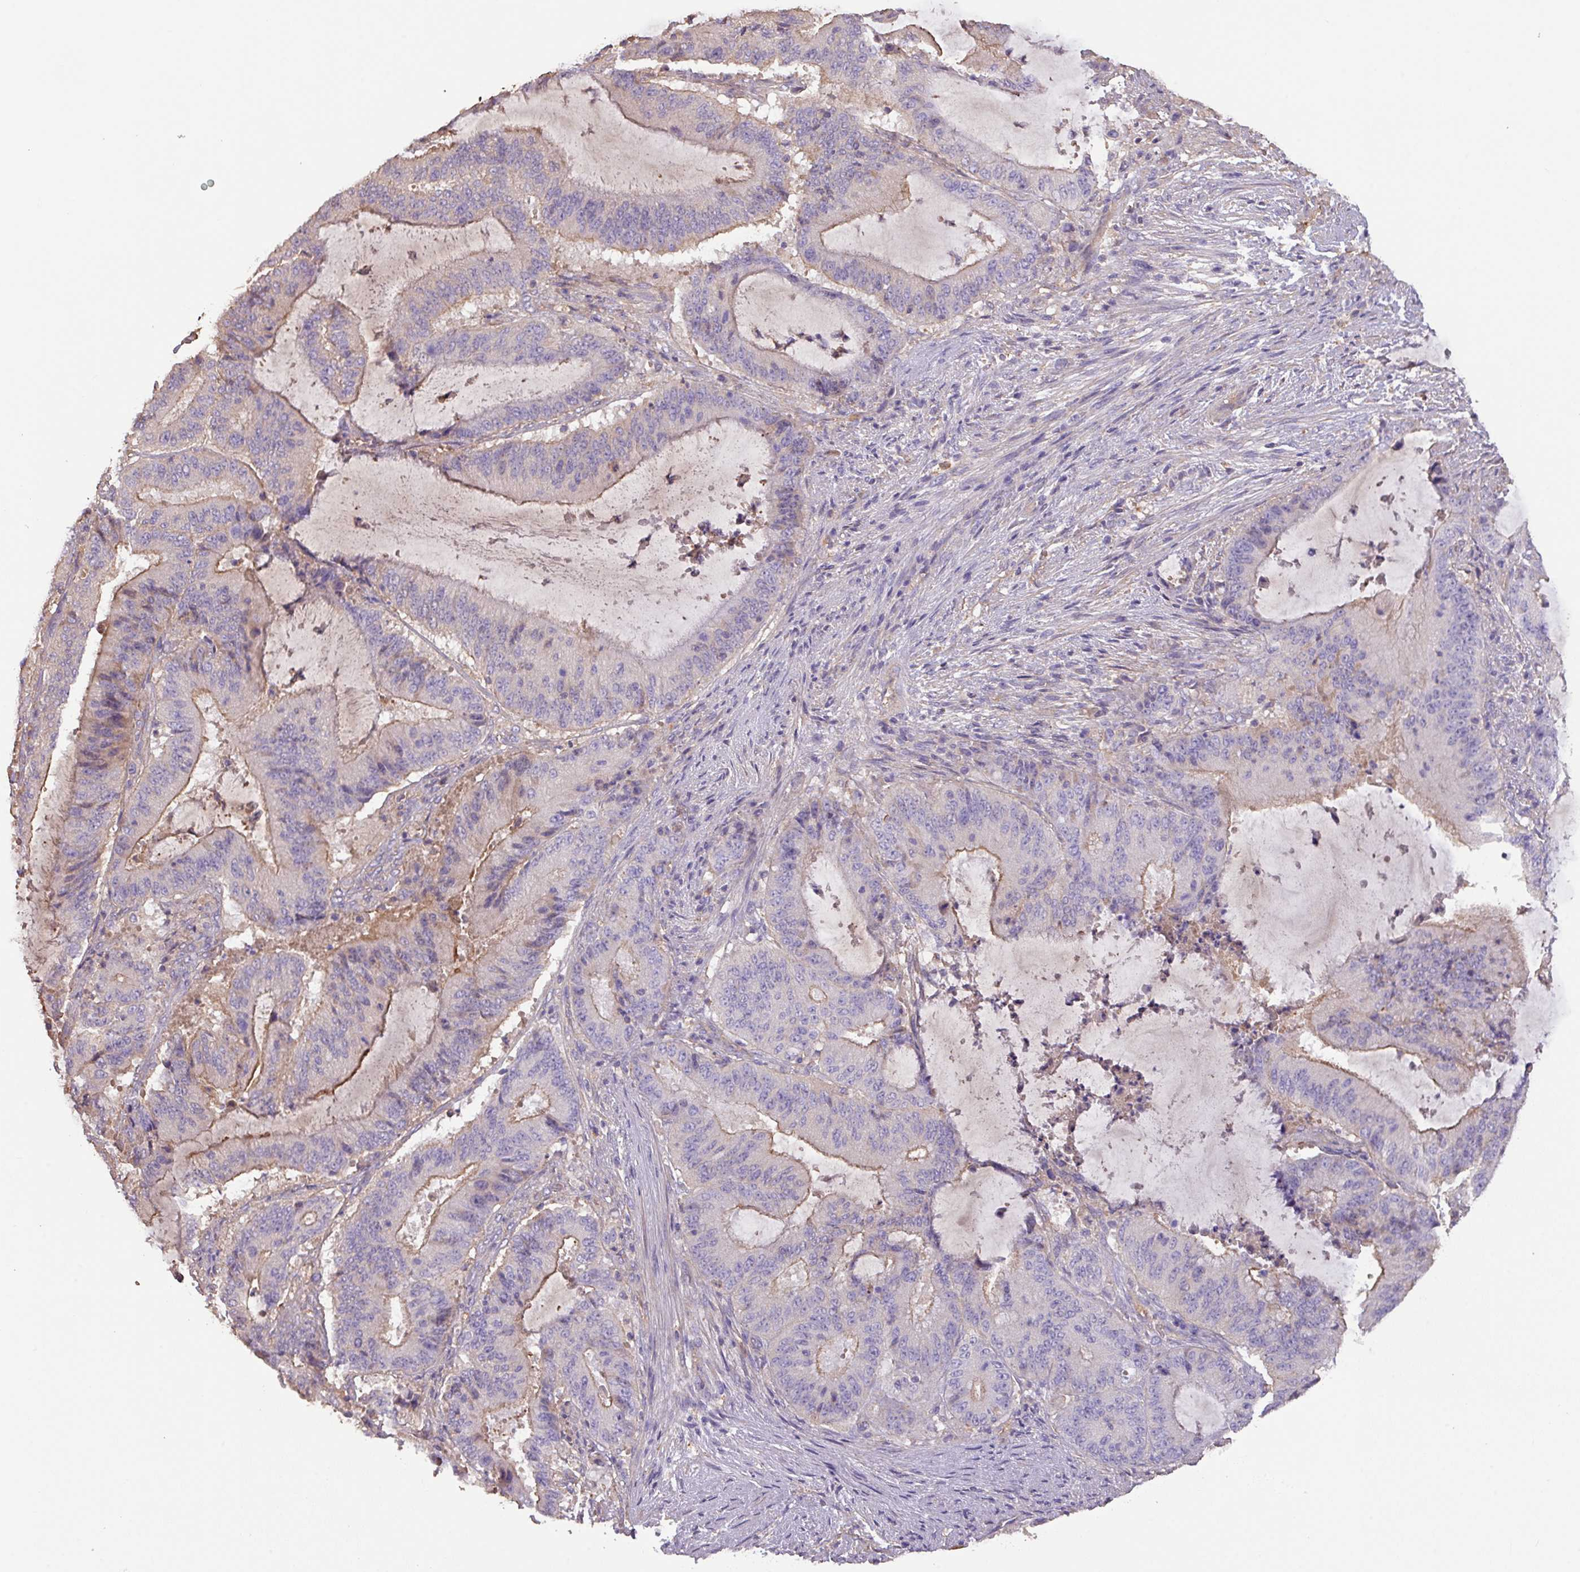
{"staining": {"intensity": "moderate", "quantity": "<25%", "location": "cytoplasmic/membranous"}, "tissue": "liver cancer", "cell_type": "Tumor cells", "image_type": "cancer", "snomed": [{"axis": "morphology", "description": "Normal tissue, NOS"}, {"axis": "morphology", "description": "Cholangiocarcinoma"}, {"axis": "topography", "description": "Liver"}, {"axis": "topography", "description": "Peripheral nerve tissue"}], "caption": "Liver cancer was stained to show a protein in brown. There is low levels of moderate cytoplasmic/membranous staining in about <25% of tumor cells.", "gene": "CALML4", "patient": {"sex": "female", "age": 73}}